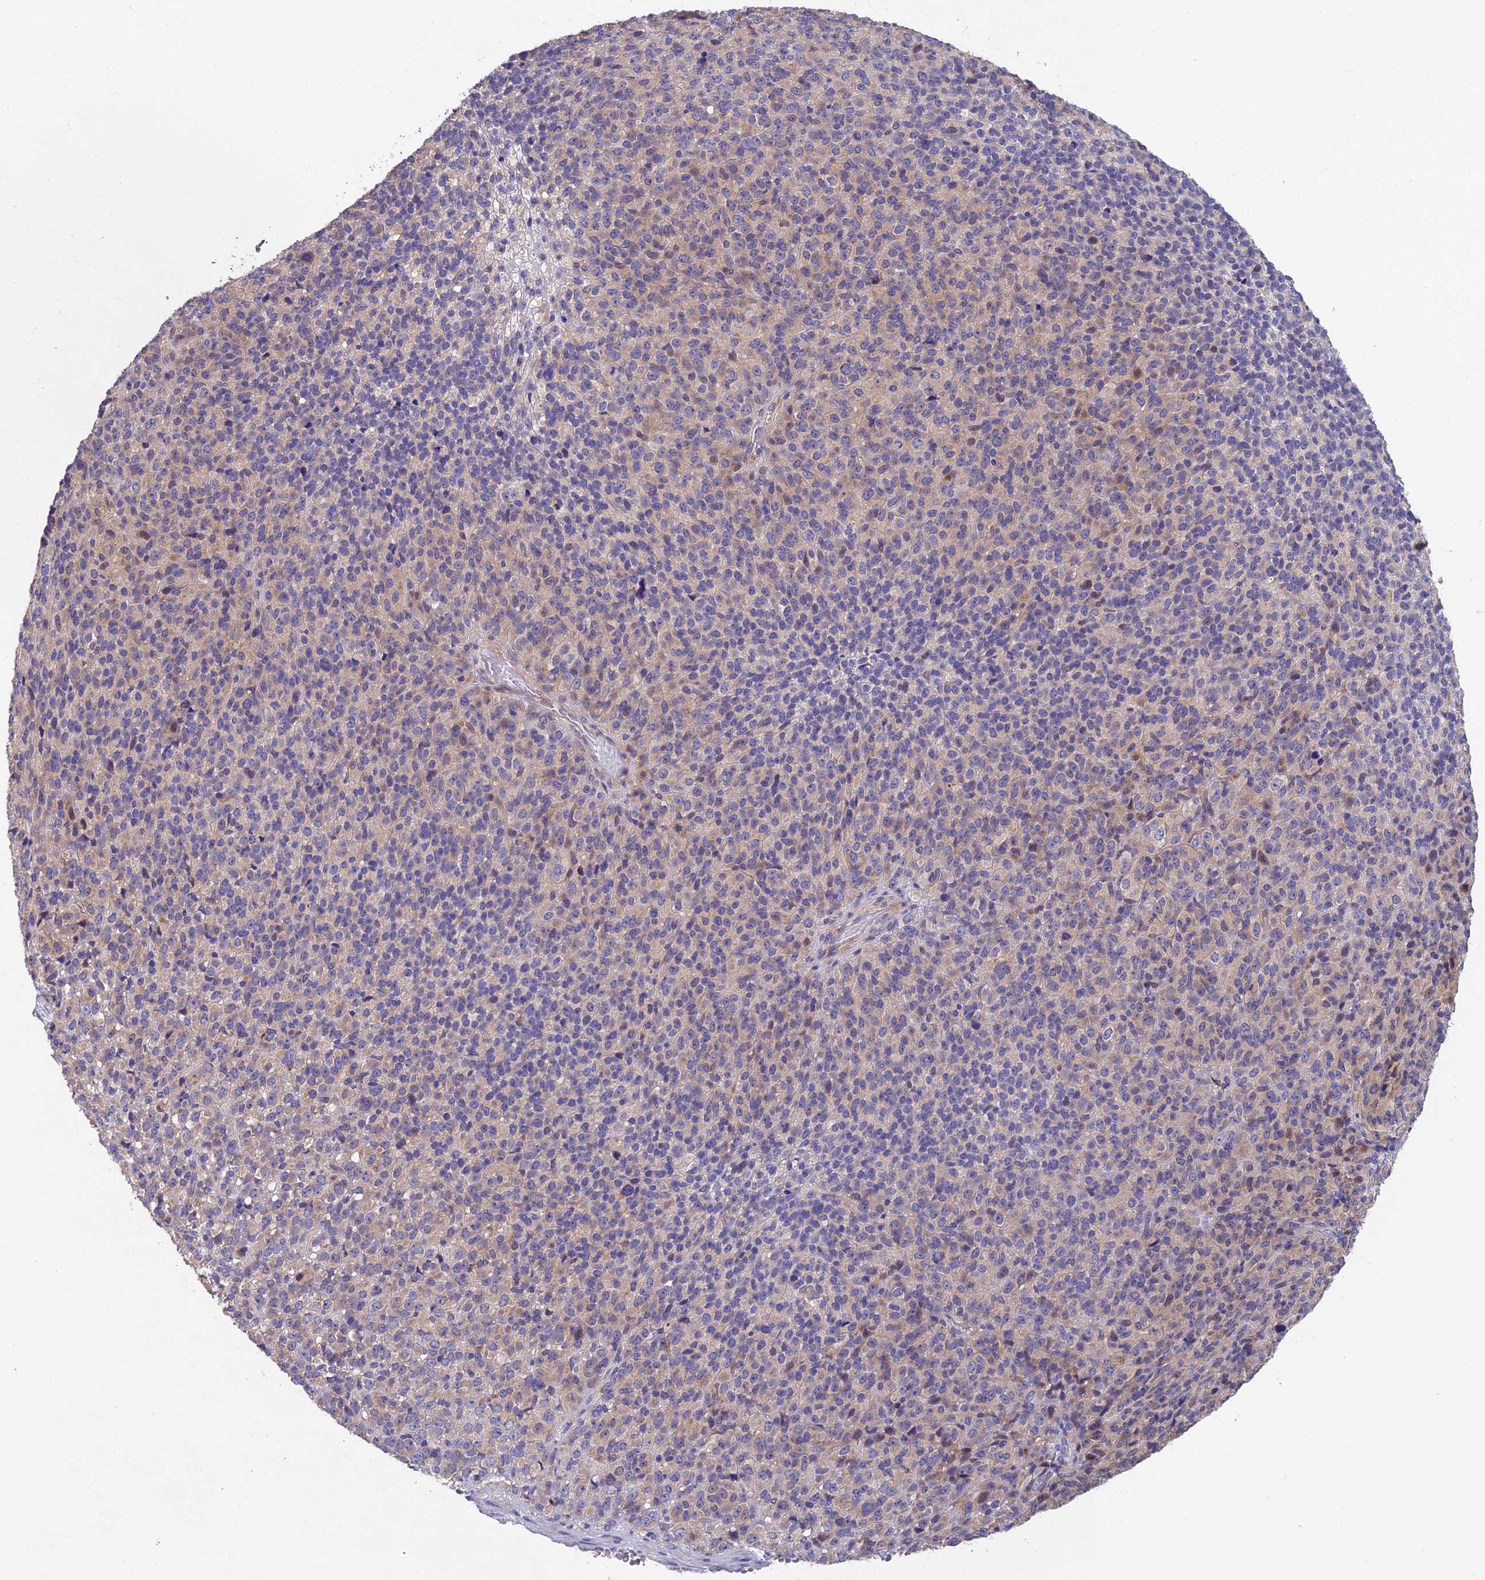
{"staining": {"intensity": "weak", "quantity": "<25%", "location": "cytoplasmic/membranous"}, "tissue": "melanoma", "cell_type": "Tumor cells", "image_type": "cancer", "snomed": [{"axis": "morphology", "description": "Malignant melanoma, Metastatic site"}, {"axis": "topography", "description": "Brain"}], "caption": "A photomicrograph of human melanoma is negative for staining in tumor cells.", "gene": "NSMCE1", "patient": {"sex": "female", "age": 56}}